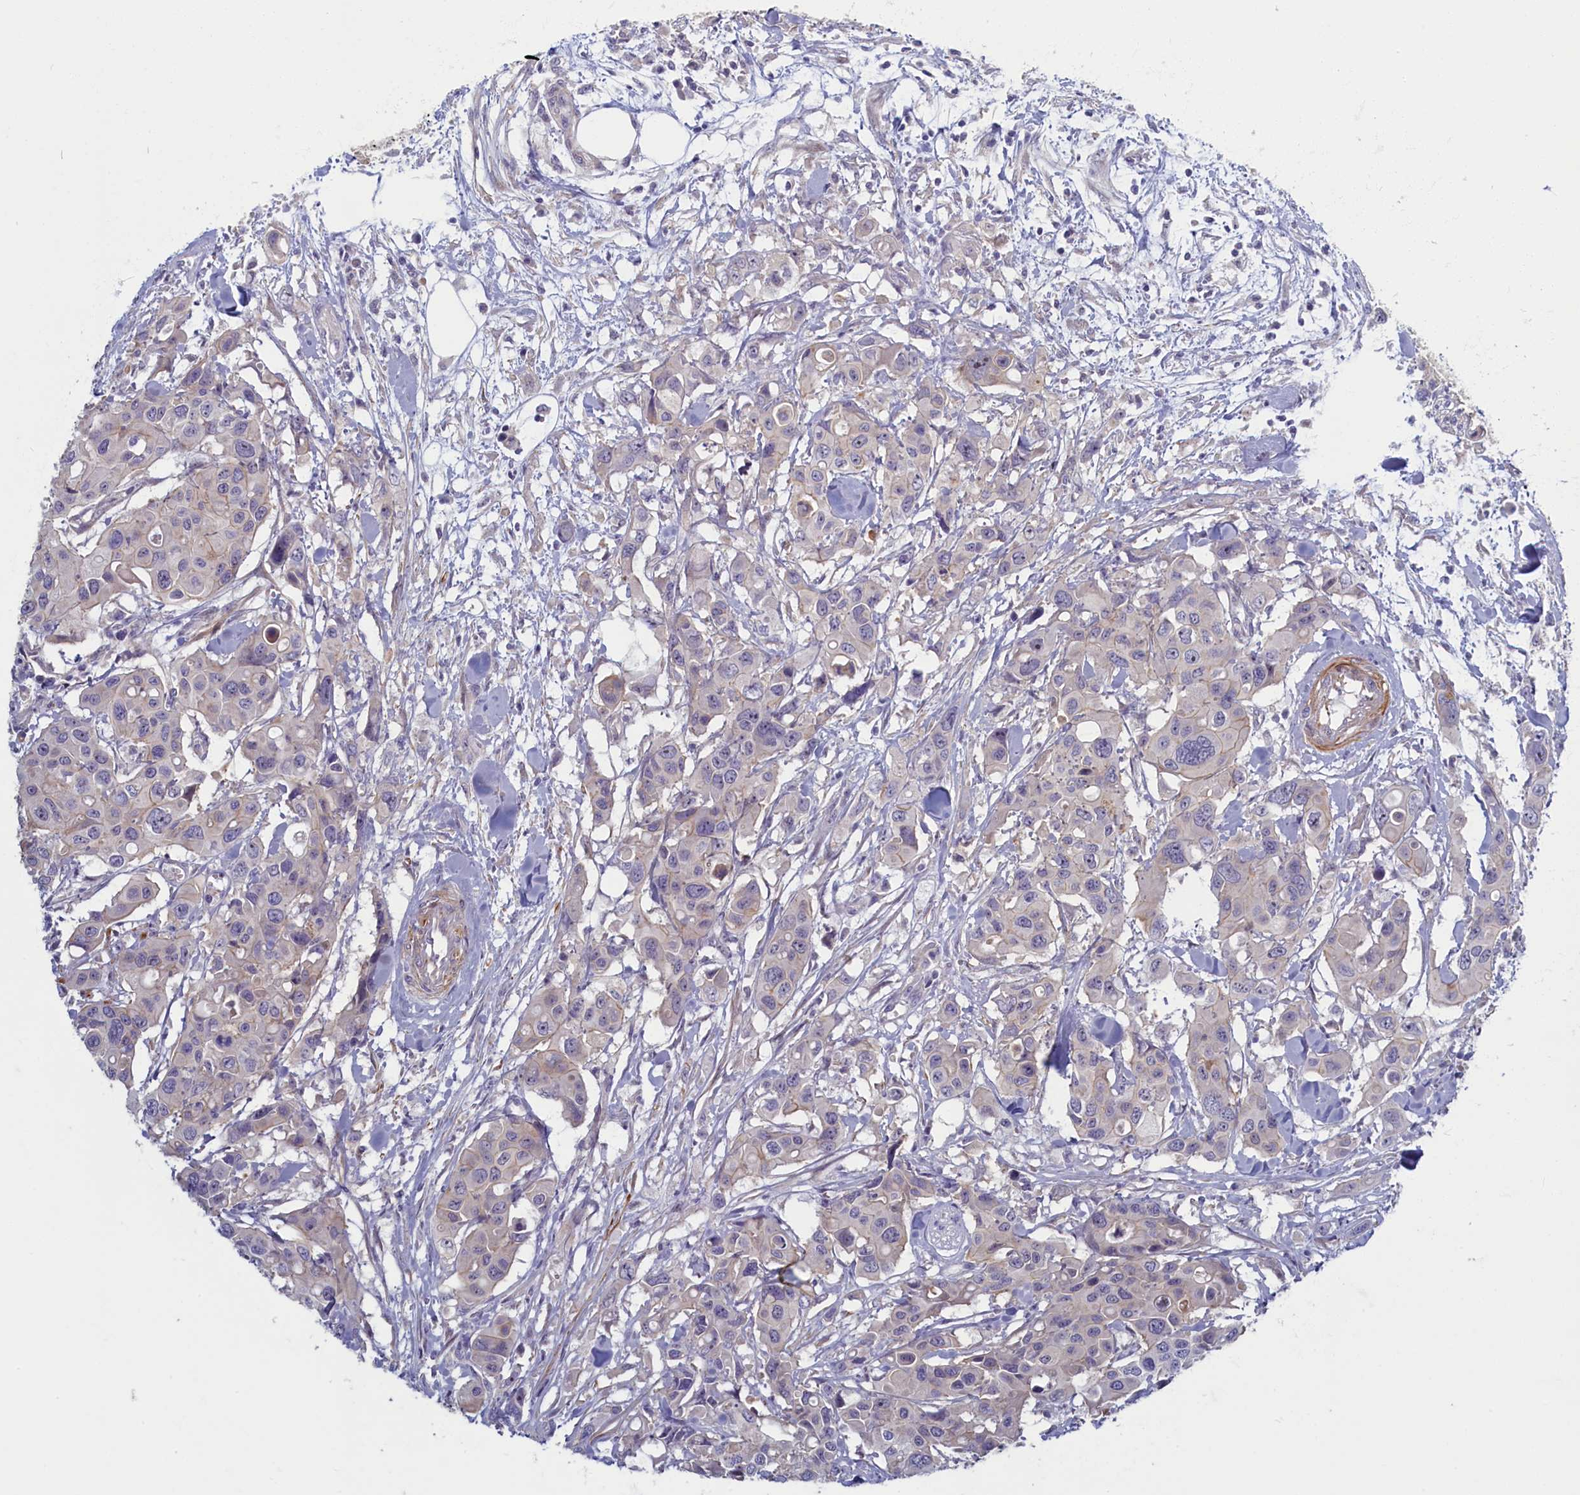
{"staining": {"intensity": "negative", "quantity": "none", "location": "none"}, "tissue": "colorectal cancer", "cell_type": "Tumor cells", "image_type": "cancer", "snomed": [{"axis": "morphology", "description": "Adenocarcinoma, NOS"}, {"axis": "topography", "description": "Colon"}], "caption": "This micrograph is of adenocarcinoma (colorectal) stained with immunohistochemistry (IHC) to label a protein in brown with the nuclei are counter-stained blue. There is no positivity in tumor cells.", "gene": "TRPM4", "patient": {"sex": "male", "age": 77}}